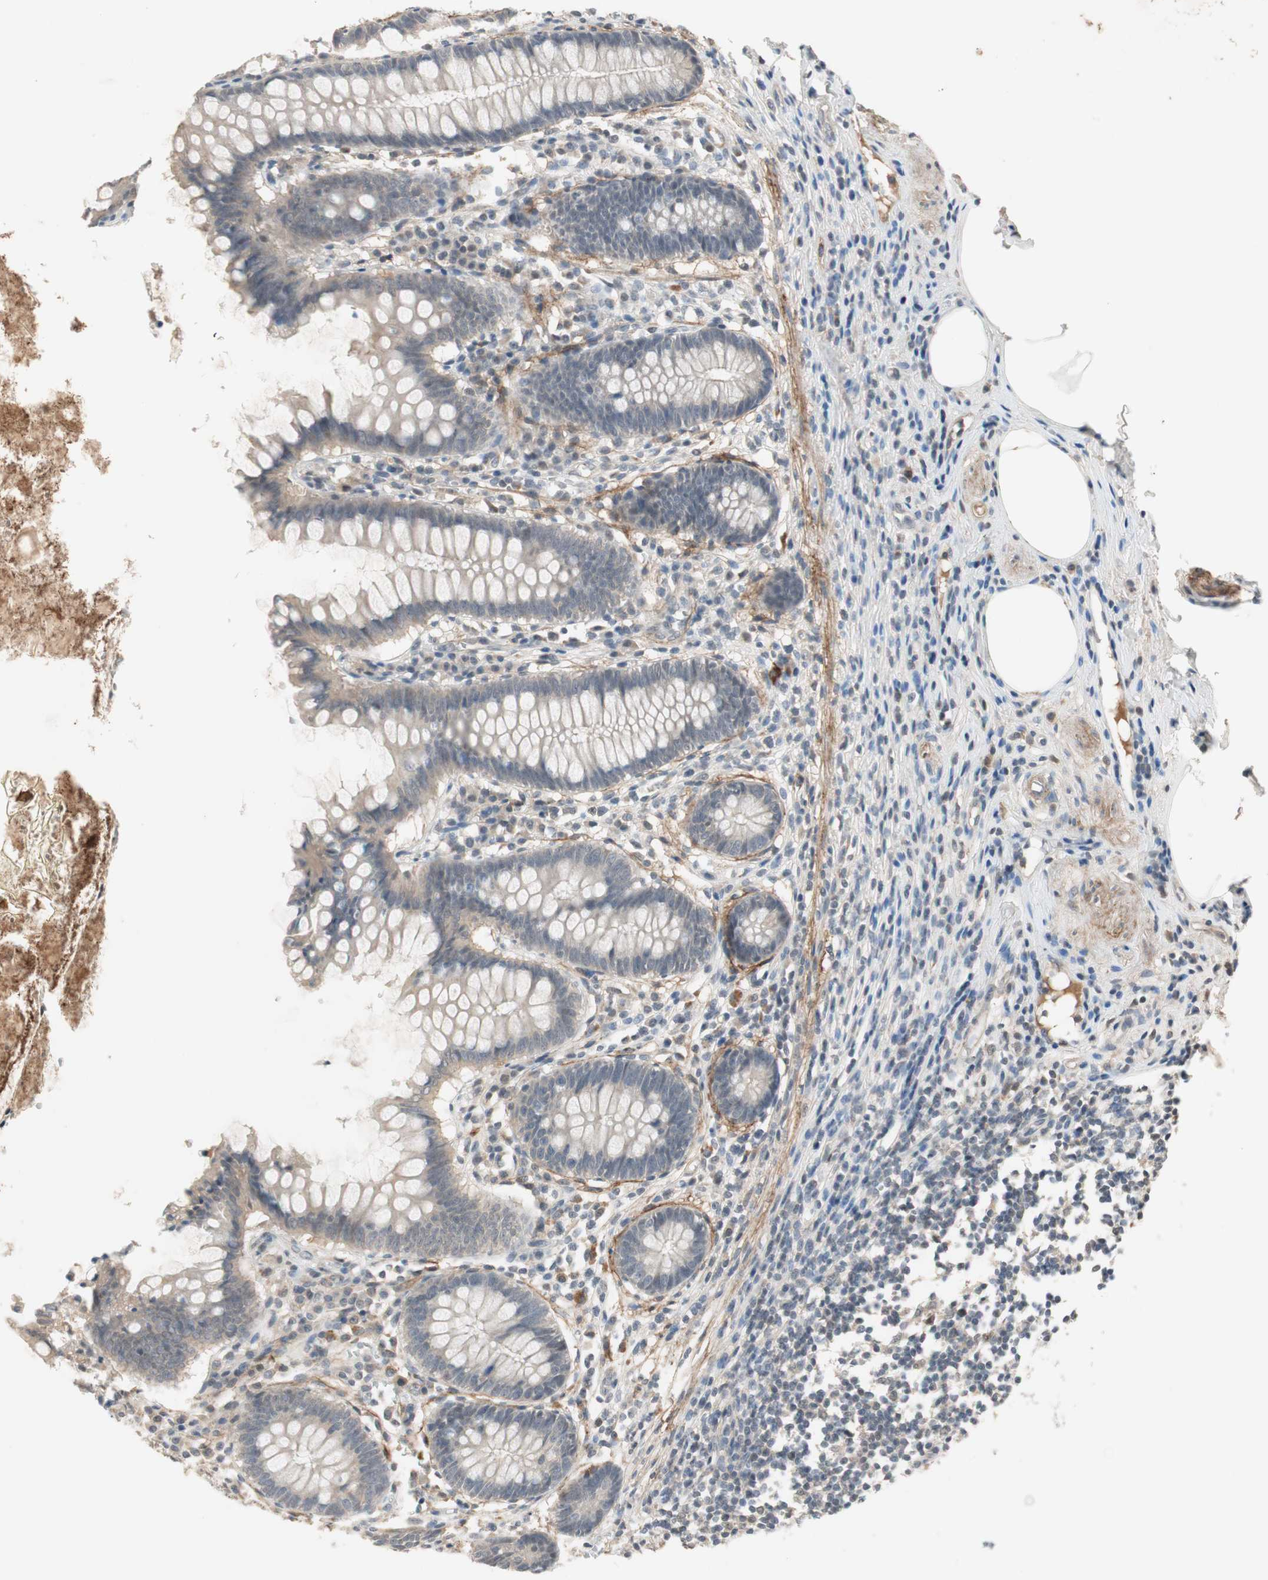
{"staining": {"intensity": "negative", "quantity": "none", "location": "none"}, "tissue": "appendix", "cell_type": "Glandular cells", "image_type": "normal", "snomed": [{"axis": "morphology", "description": "Normal tissue, NOS"}, {"axis": "topography", "description": "Appendix"}], "caption": "This photomicrograph is of normal appendix stained with immunohistochemistry to label a protein in brown with the nuclei are counter-stained blue. There is no positivity in glandular cells. The staining was performed using DAB to visualize the protein expression in brown, while the nuclei were stained in blue with hematoxylin (Magnification: 20x).", "gene": "RNGTT", "patient": {"sex": "female", "age": 50}}